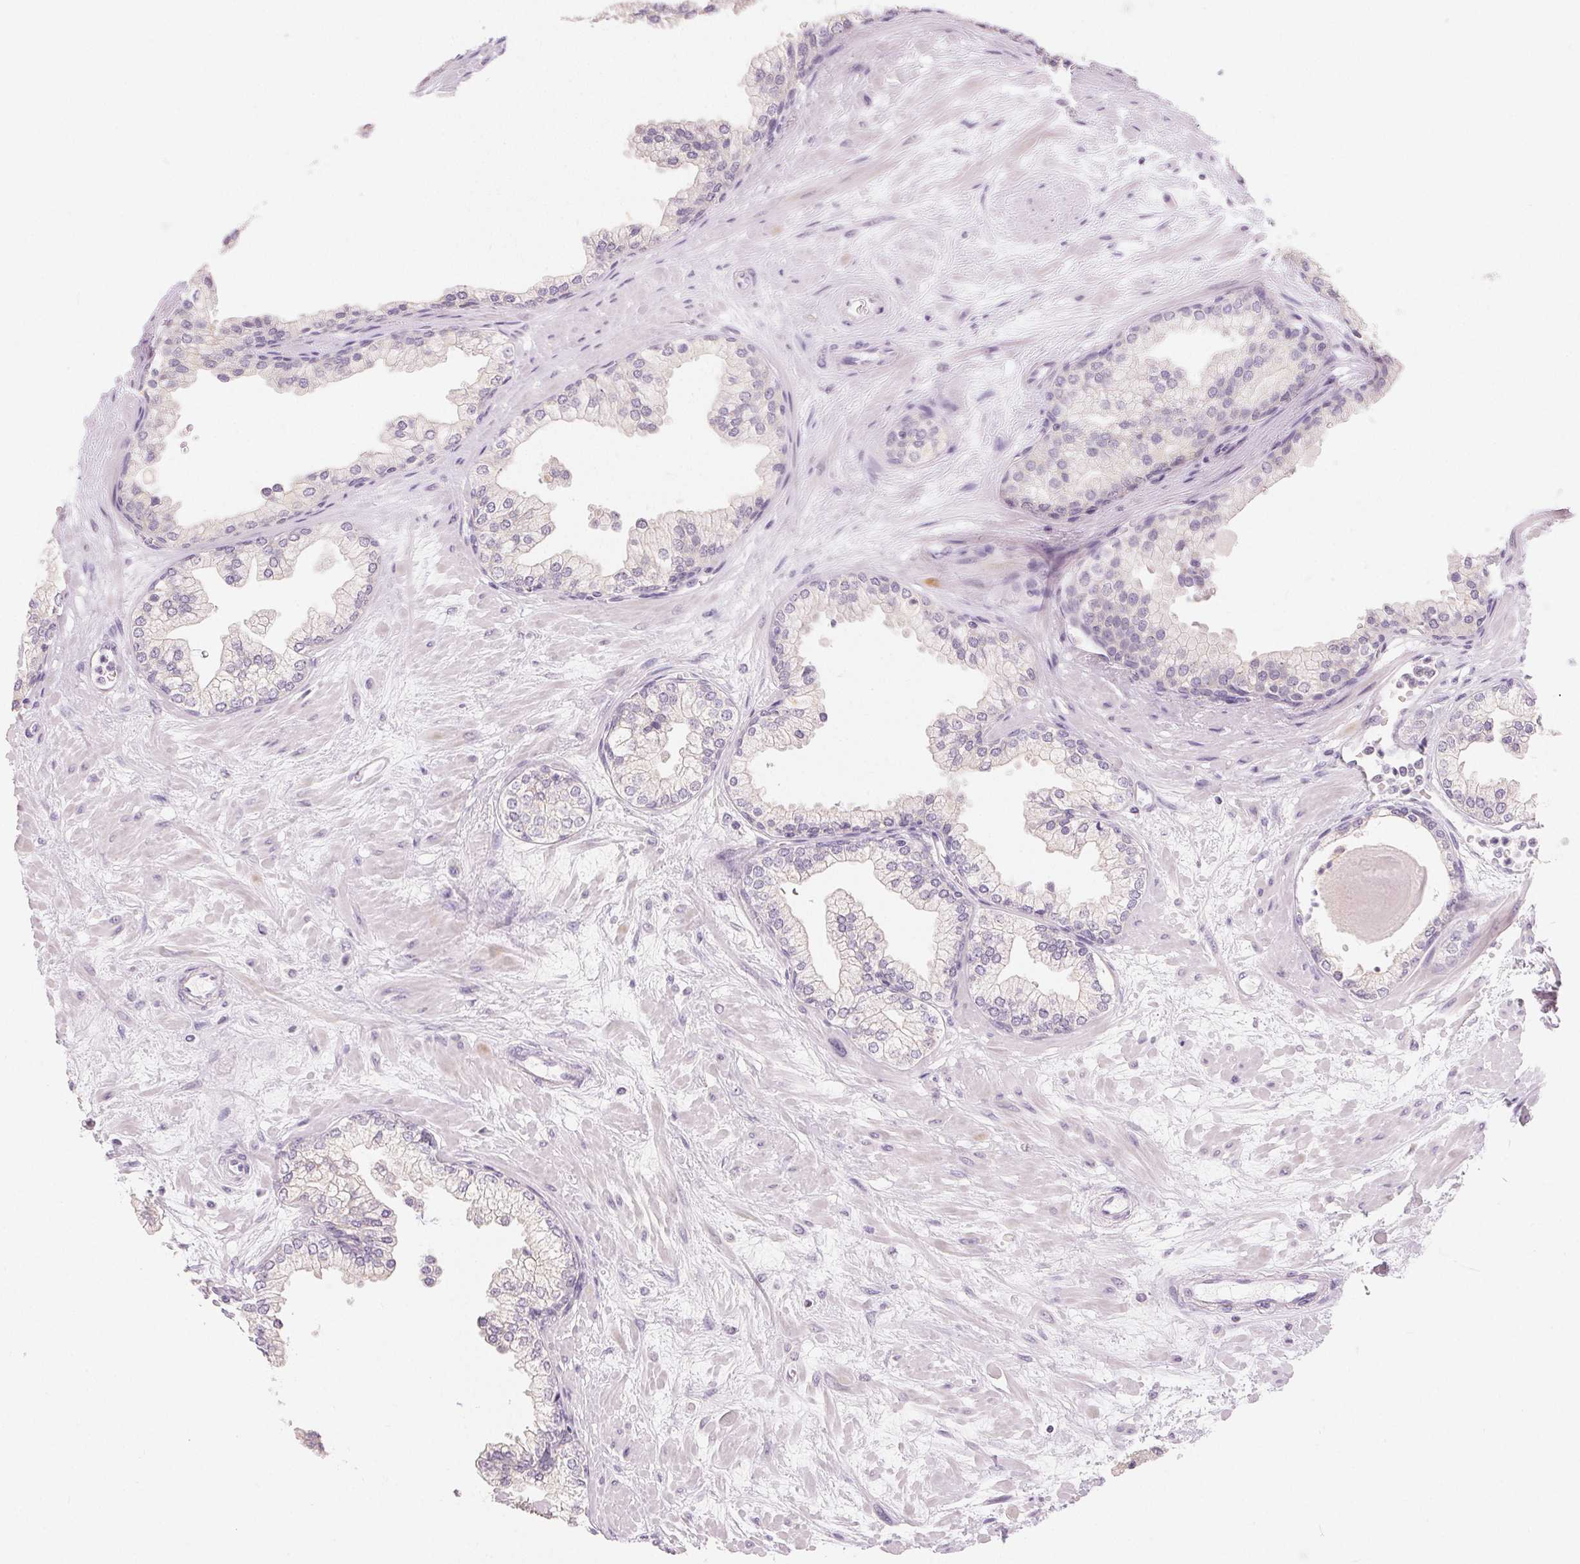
{"staining": {"intensity": "negative", "quantity": "none", "location": "none"}, "tissue": "prostate", "cell_type": "Glandular cells", "image_type": "normal", "snomed": [{"axis": "morphology", "description": "Normal tissue, NOS"}, {"axis": "topography", "description": "Prostate"}, {"axis": "topography", "description": "Peripheral nerve tissue"}], "caption": "IHC of normal human prostate demonstrates no staining in glandular cells.", "gene": "SFTPD", "patient": {"sex": "male", "age": 61}}